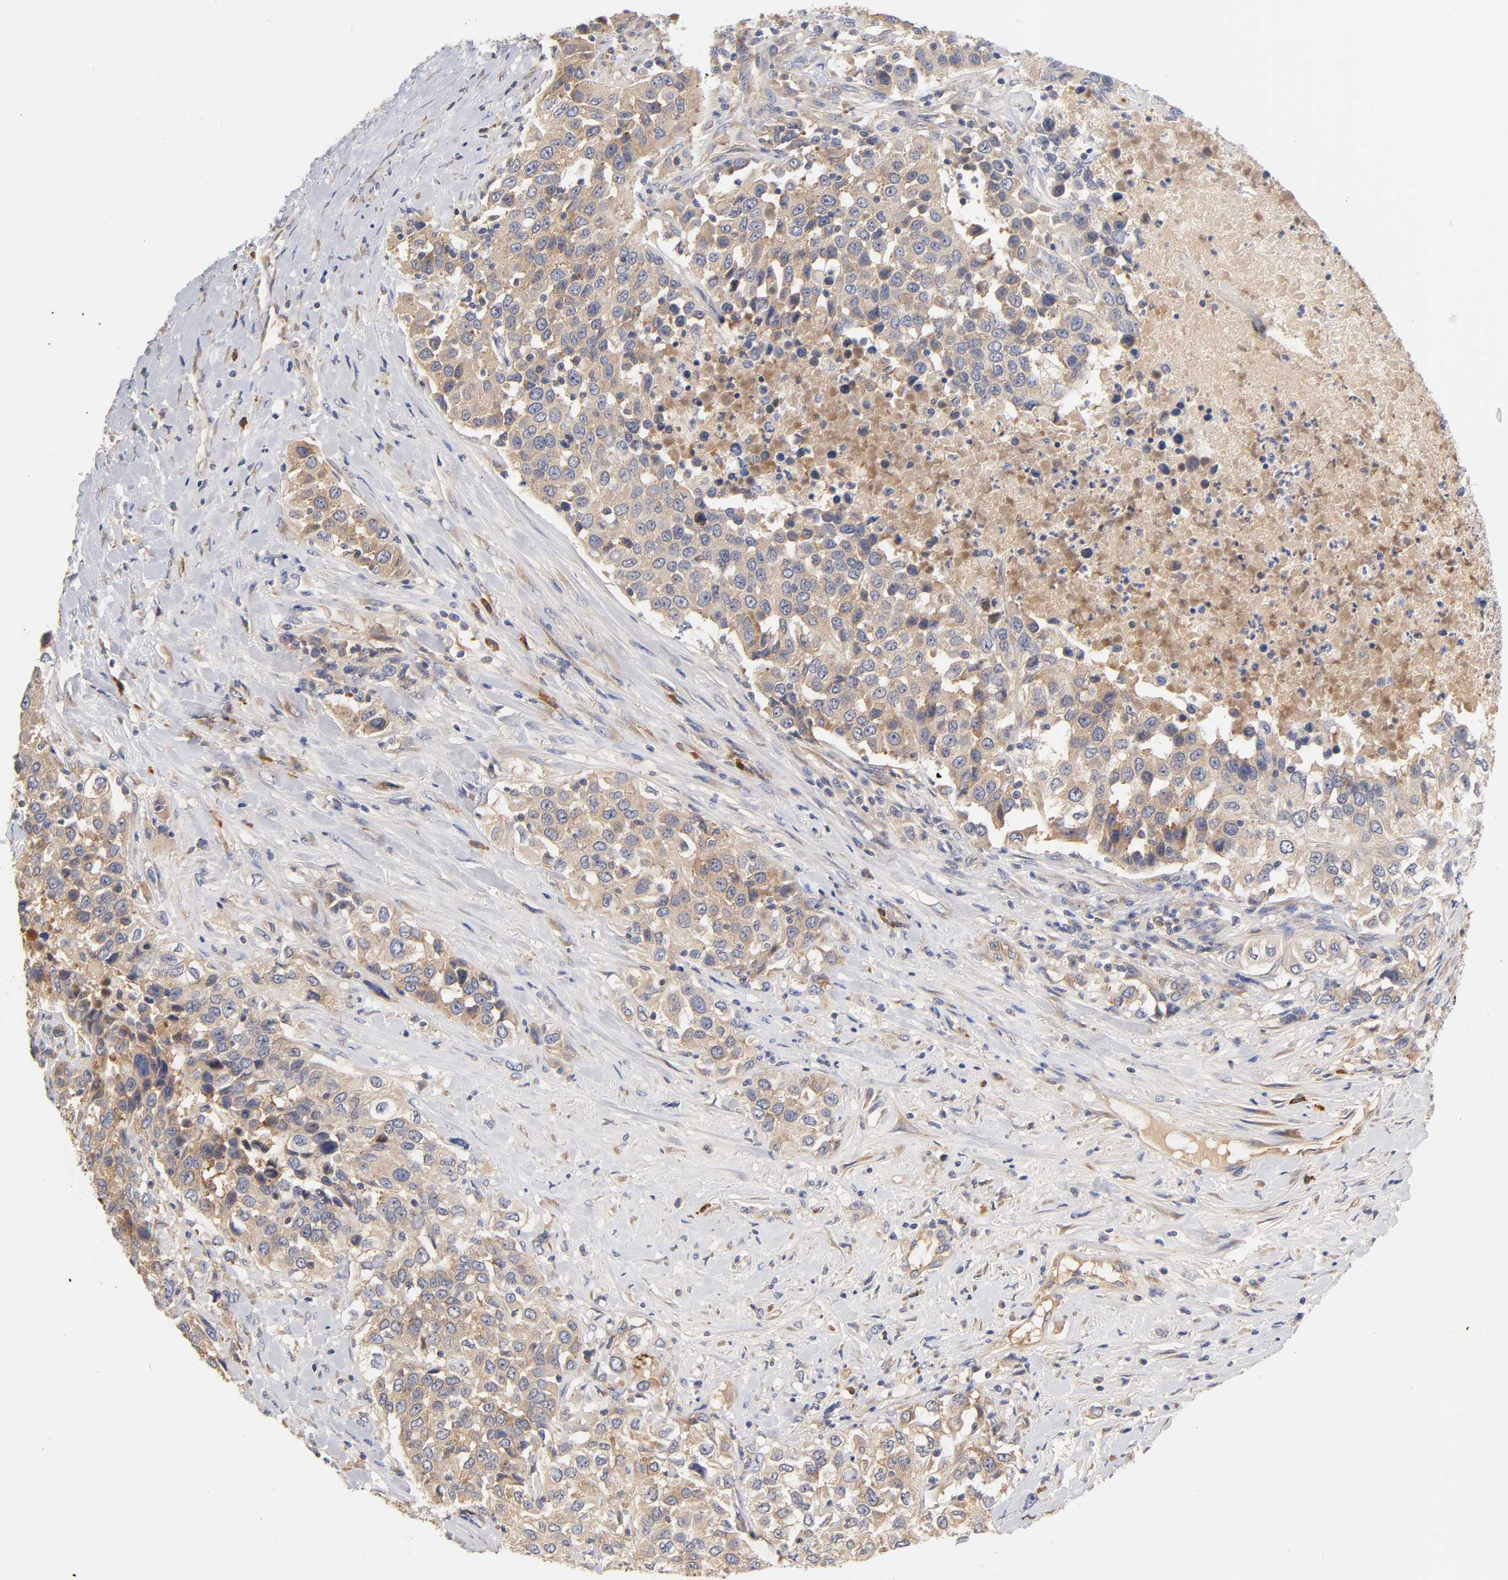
{"staining": {"intensity": "moderate", "quantity": ">75%", "location": "cytoplasmic/membranous"}, "tissue": "urothelial cancer", "cell_type": "Tumor cells", "image_type": "cancer", "snomed": [{"axis": "morphology", "description": "Urothelial carcinoma, High grade"}, {"axis": "topography", "description": "Urinary bladder"}], "caption": "A histopathology image of human urothelial cancer stained for a protein demonstrates moderate cytoplasmic/membranous brown staining in tumor cells.", "gene": "RPS29", "patient": {"sex": "female", "age": 80}}